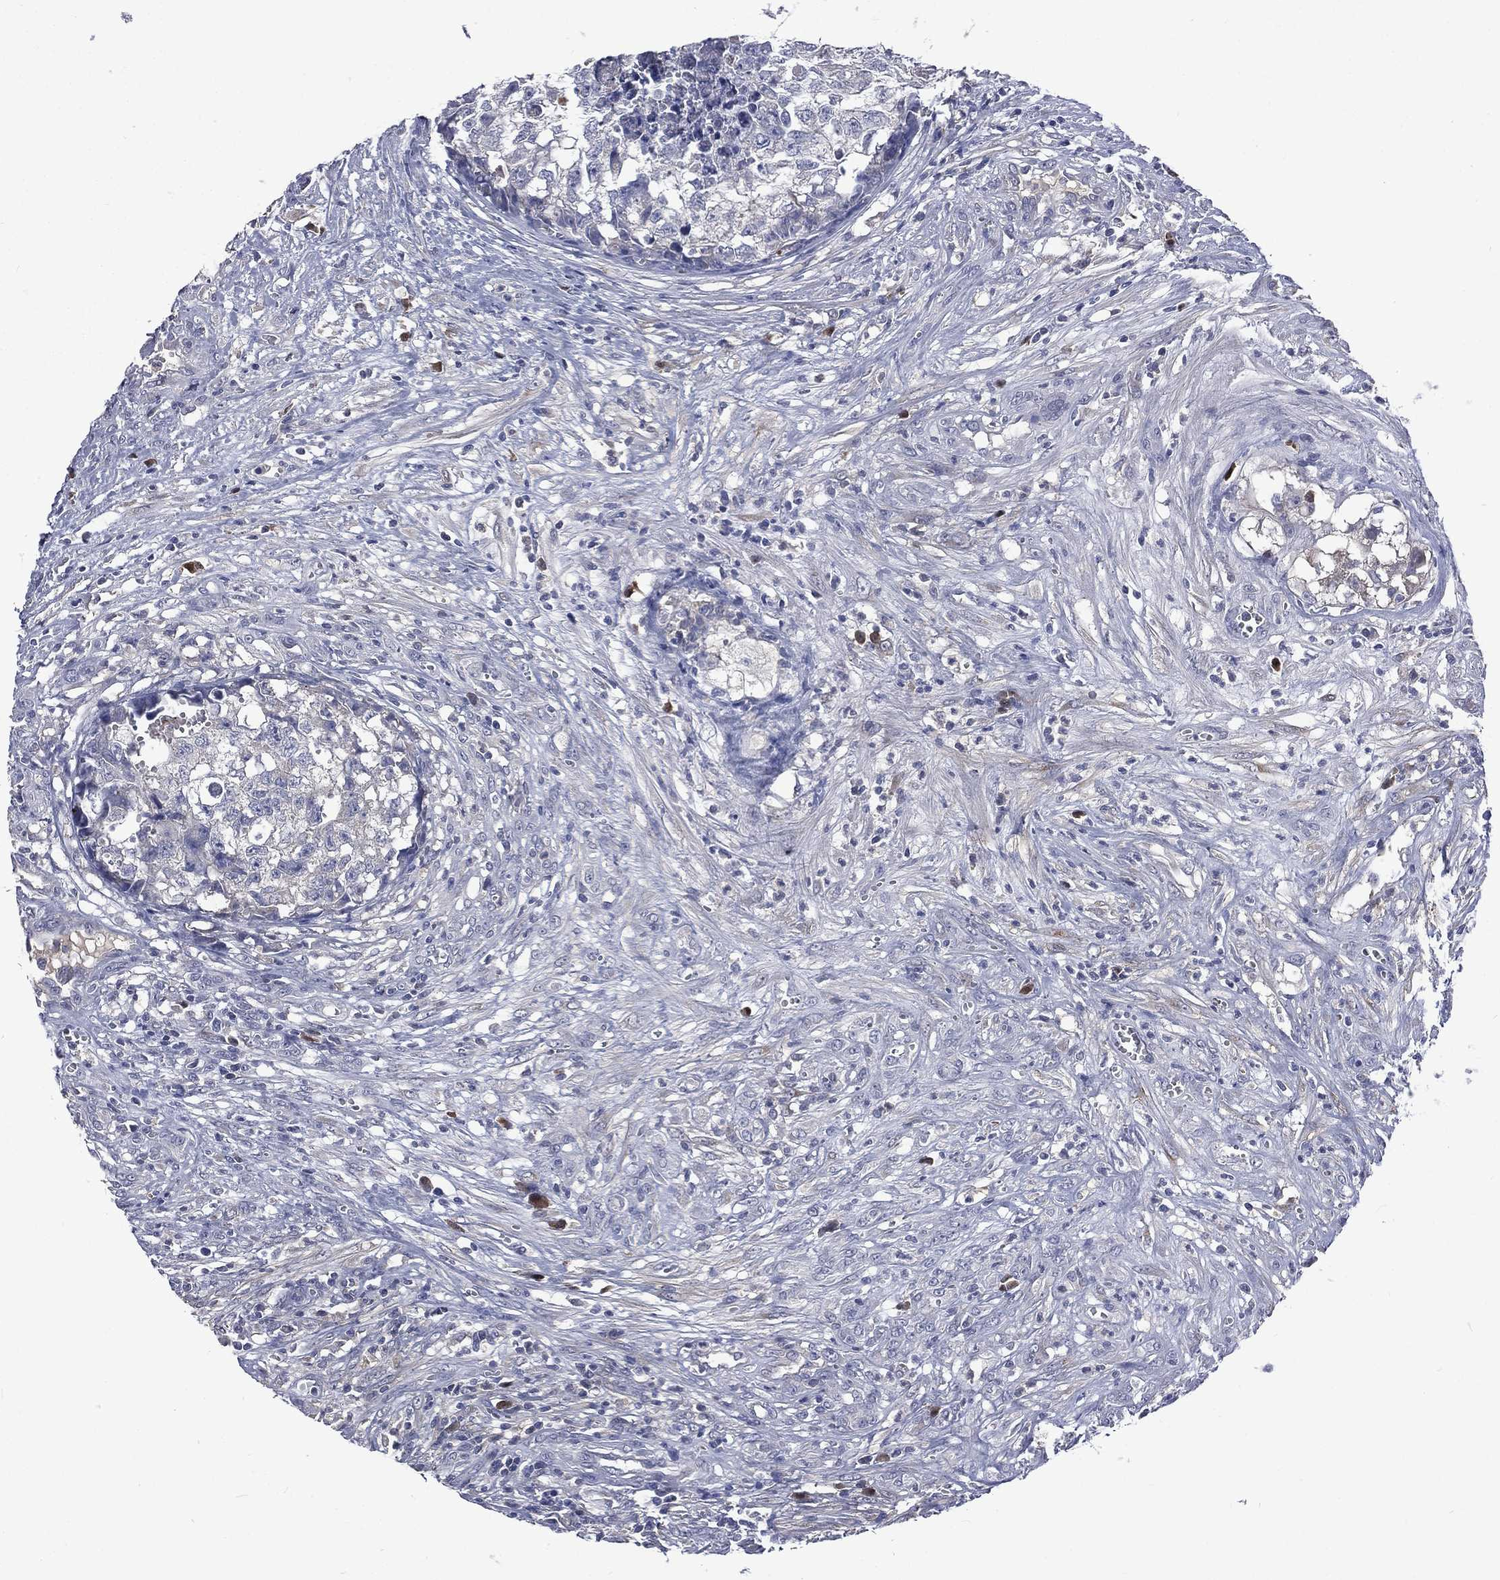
{"staining": {"intensity": "negative", "quantity": "none", "location": "none"}, "tissue": "testis cancer", "cell_type": "Tumor cells", "image_type": "cancer", "snomed": [{"axis": "morphology", "description": "Seminoma, NOS"}, {"axis": "morphology", "description": "Carcinoma, Embryonal, NOS"}, {"axis": "topography", "description": "Testis"}], "caption": "Testis cancer was stained to show a protein in brown. There is no significant staining in tumor cells.", "gene": "CA12", "patient": {"sex": "male", "age": 22}}